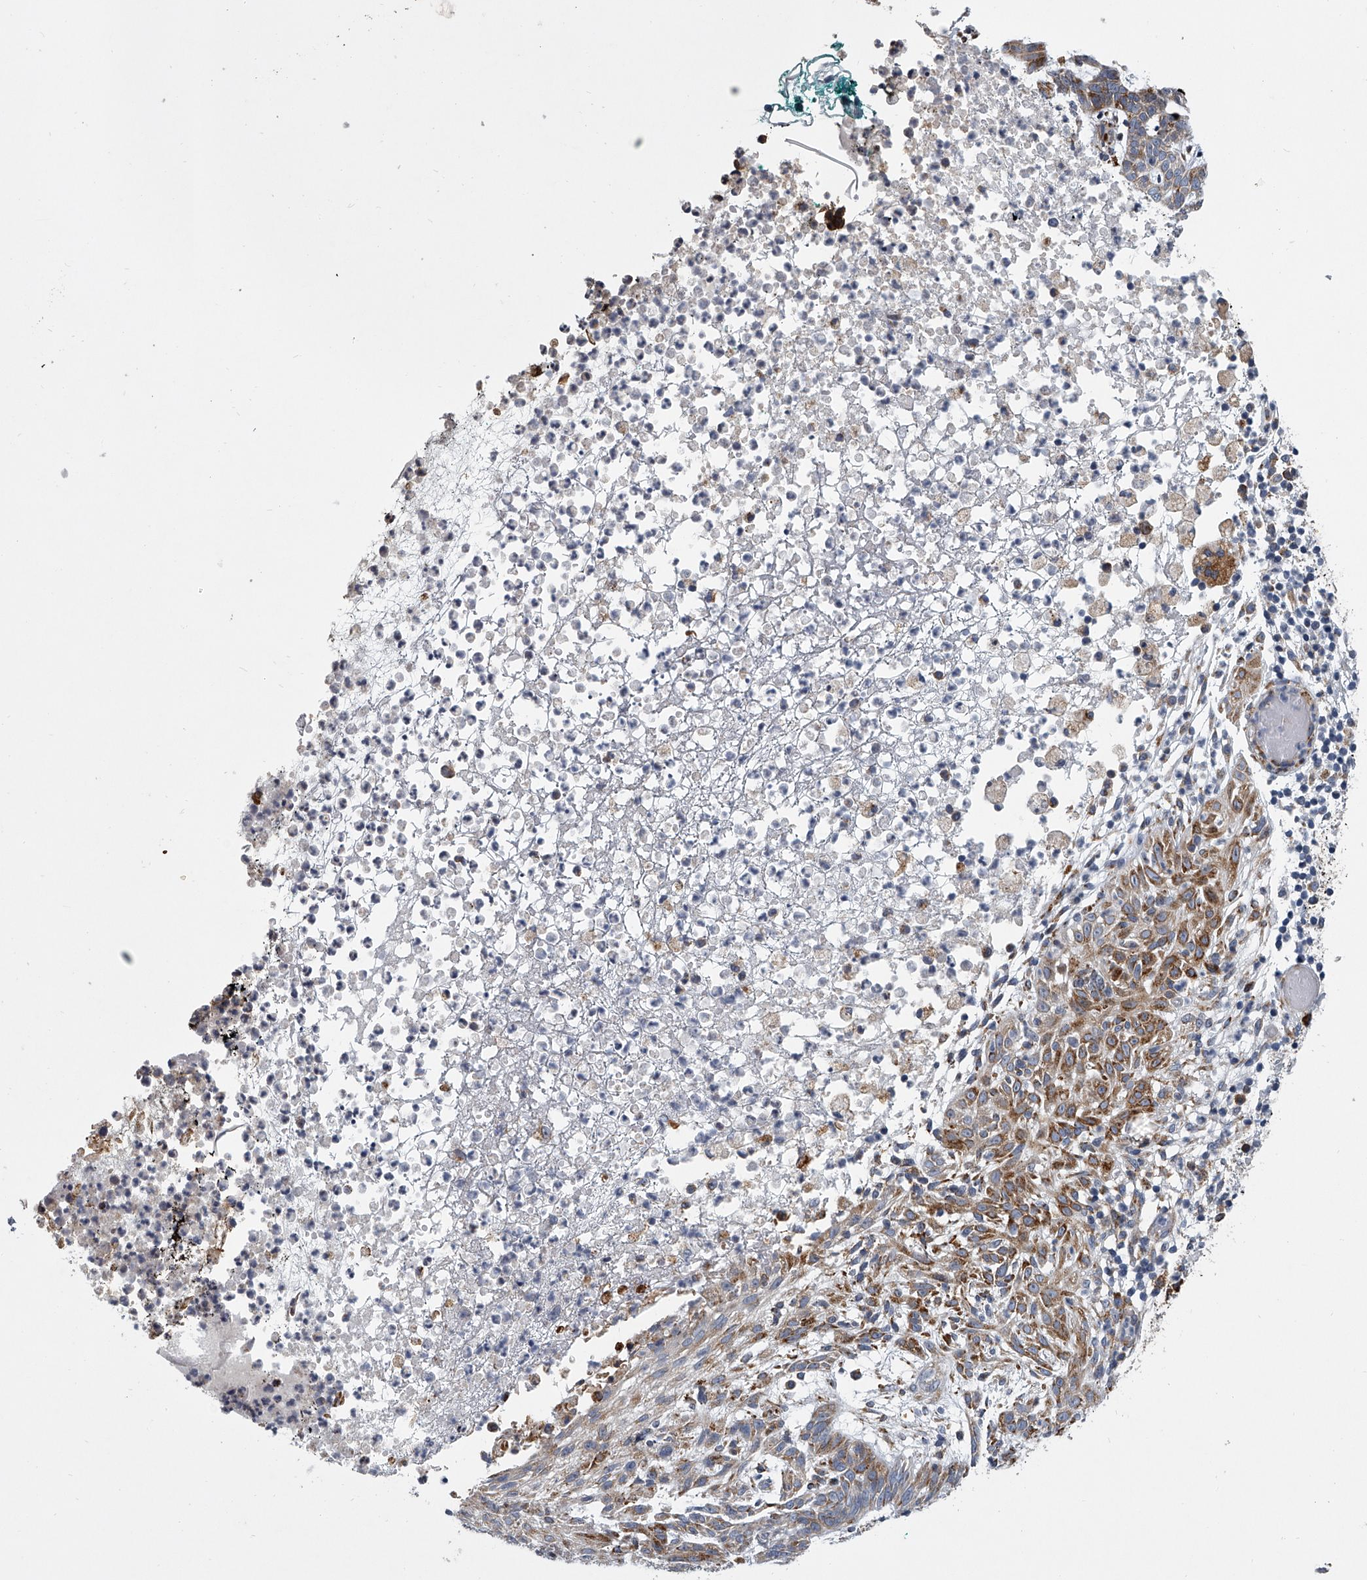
{"staining": {"intensity": "moderate", "quantity": ">75%", "location": "cytoplasmic/membranous"}, "tissue": "skin cancer", "cell_type": "Tumor cells", "image_type": "cancer", "snomed": [{"axis": "morphology", "description": "Normal tissue, NOS"}, {"axis": "morphology", "description": "Basal cell carcinoma"}, {"axis": "topography", "description": "Skin"}], "caption": "IHC staining of basal cell carcinoma (skin), which displays medium levels of moderate cytoplasmic/membranous staining in approximately >75% of tumor cells indicating moderate cytoplasmic/membranous protein expression. The staining was performed using DAB (brown) for protein detection and nuclei were counterstained in hematoxylin (blue).", "gene": "TMEM63C", "patient": {"sex": "male", "age": 64}}